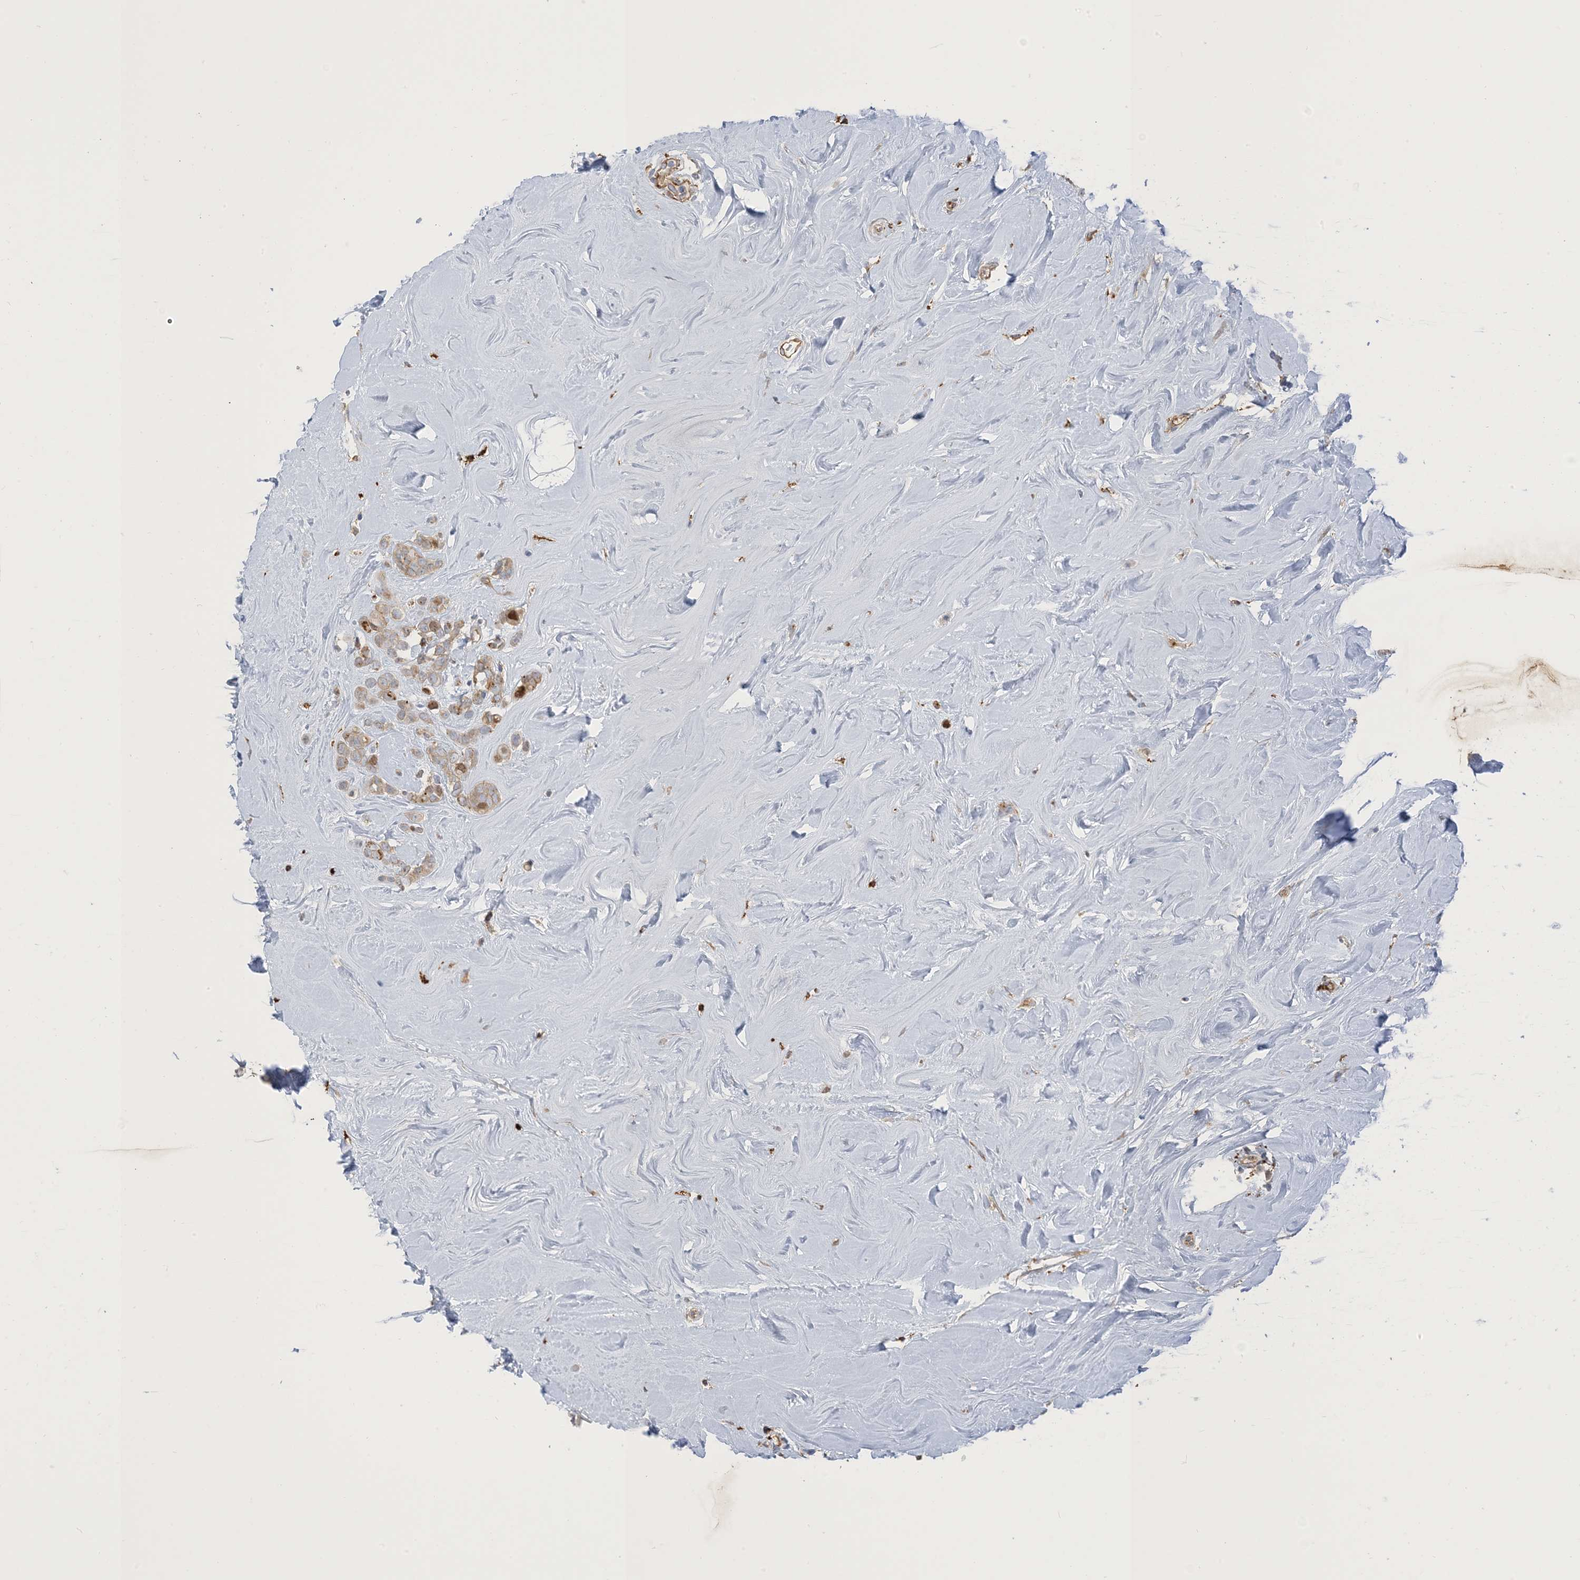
{"staining": {"intensity": "moderate", "quantity": ">75%", "location": "cytoplasmic/membranous"}, "tissue": "breast cancer", "cell_type": "Tumor cells", "image_type": "cancer", "snomed": [{"axis": "morphology", "description": "Lobular carcinoma"}, {"axis": "topography", "description": "Breast"}], "caption": "An image of breast lobular carcinoma stained for a protein demonstrates moderate cytoplasmic/membranous brown staining in tumor cells.", "gene": "PEAR1", "patient": {"sex": "female", "age": 47}}